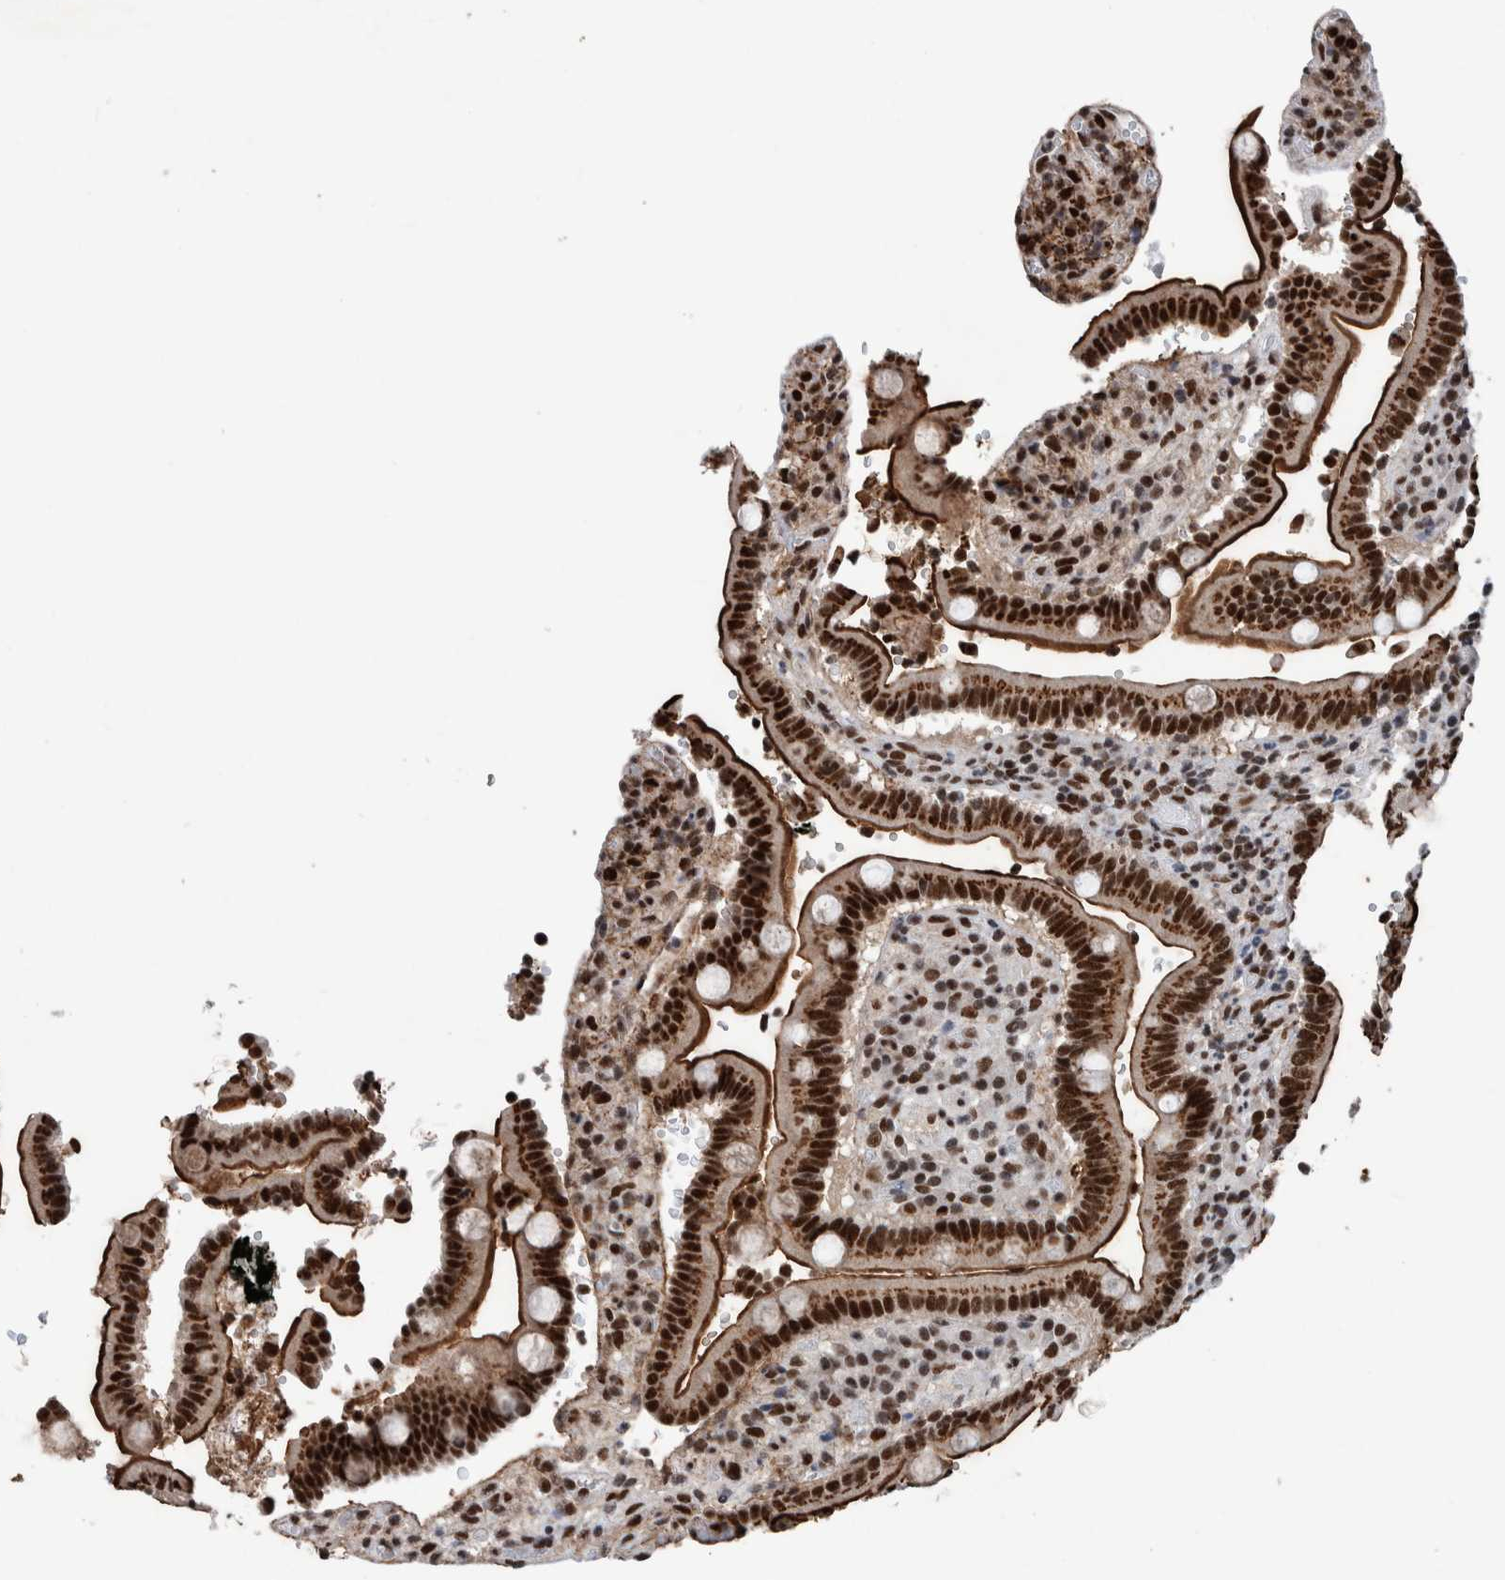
{"staining": {"intensity": "strong", "quantity": ">75%", "location": "cytoplasmic/membranous,nuclear"}, "tissue": "duodenum", "cell_type": "Glandular cells", "image_type": "normal", "snomed": [{"axis": "morphology", "description": "Normal tissue, NOS"}, {"axis": "topography", "description": "Small intestine, NOS"}], "caption": "Glandular cells demonstrate high levels of strong cytoplasmic/membranous,nuclear expression in about >75% of cells in normal duodenum.", "gene": "TAF10", "patient": {"sex": "female", "age": 71}}